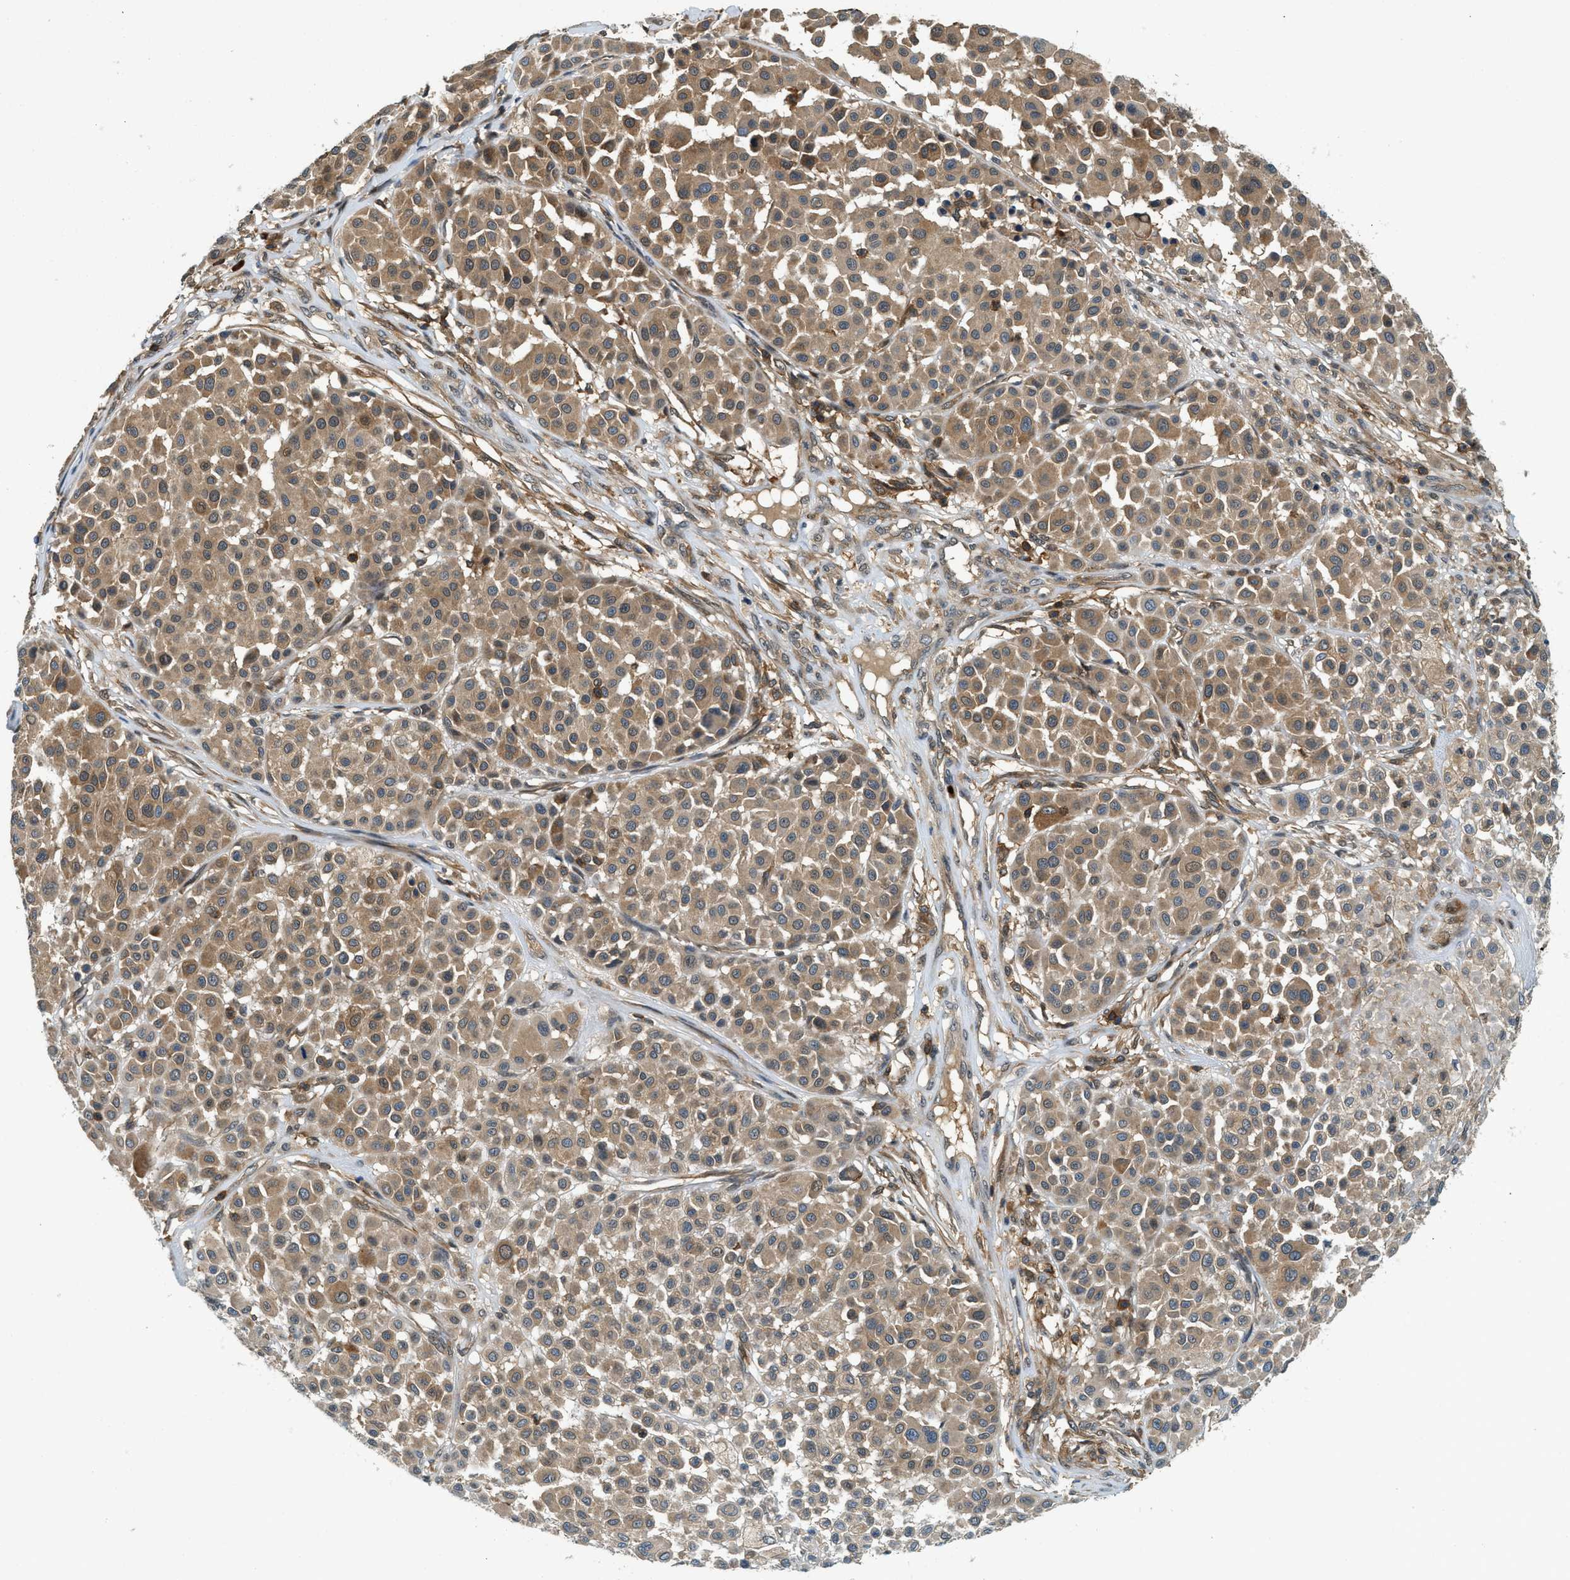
{"staining": {"intensity": "moderate", "quantity": ">75%", "location": "cytoplasmic/membranous,nuclear"}, "tissue": "melanoma", "cell_type": "Tumor cells", "image_type": "cancer", "snomed": [{"axis": "morphology", "description": "Malignant melanoma, Metastatic site"}, {"axis": "topography", "description": "Soft tissue"}], "caption": "A brown stain labels moderate cytoplasmic/membranous and nuclear expression of a protein in malignant melanoma (metastatic site) tumor cells. (Stains: DAB (3,3'-diaminobenzidine) in brown, nuclei in blue, Microscopy: brightfield microscopy at high magnification).", "gene": "GMPPB", "patient": {"sex": "male", "age": 41}}